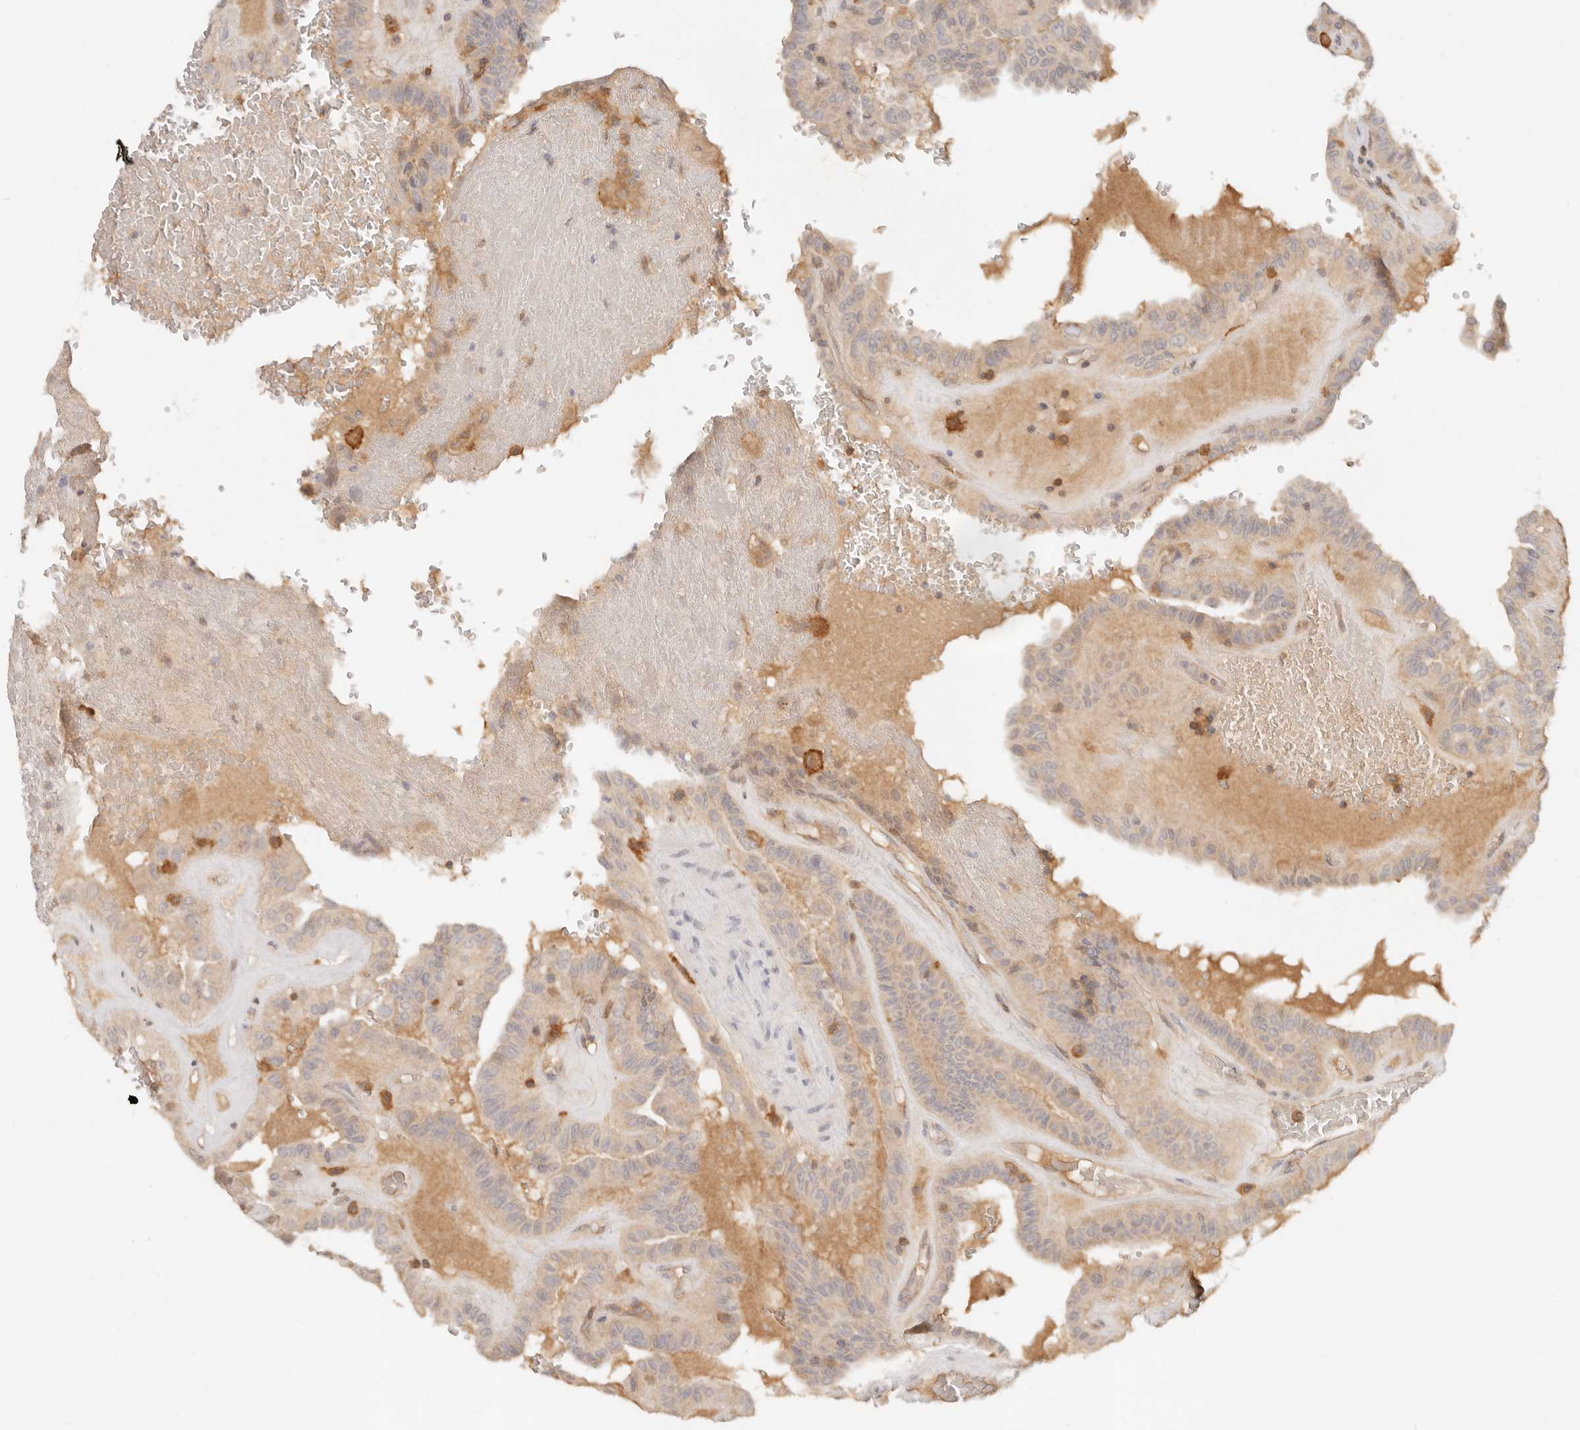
{"staining": {"intensity": "weak", "quantity": ">75%", "location": "cytoplasmic/membranous"}, "tissue": "thyroid cancer", "cell_type": "Tumor cells", "image_type": "cancer", "snomed": [{"axis": "morphology", "description": "Papillary adenocarcinoma, NOS"}, {"axis": "topography", "description": "Thyroid gland"}], "caption": "Tumor cells show low levels of weak cytoplasmic/membranous positivity in approximately >75% of cells in human thyroid cancer (papillary adenocarcinoma).", "gene": "NECAP2", "patient": {"sex": "male", "age": 77}}